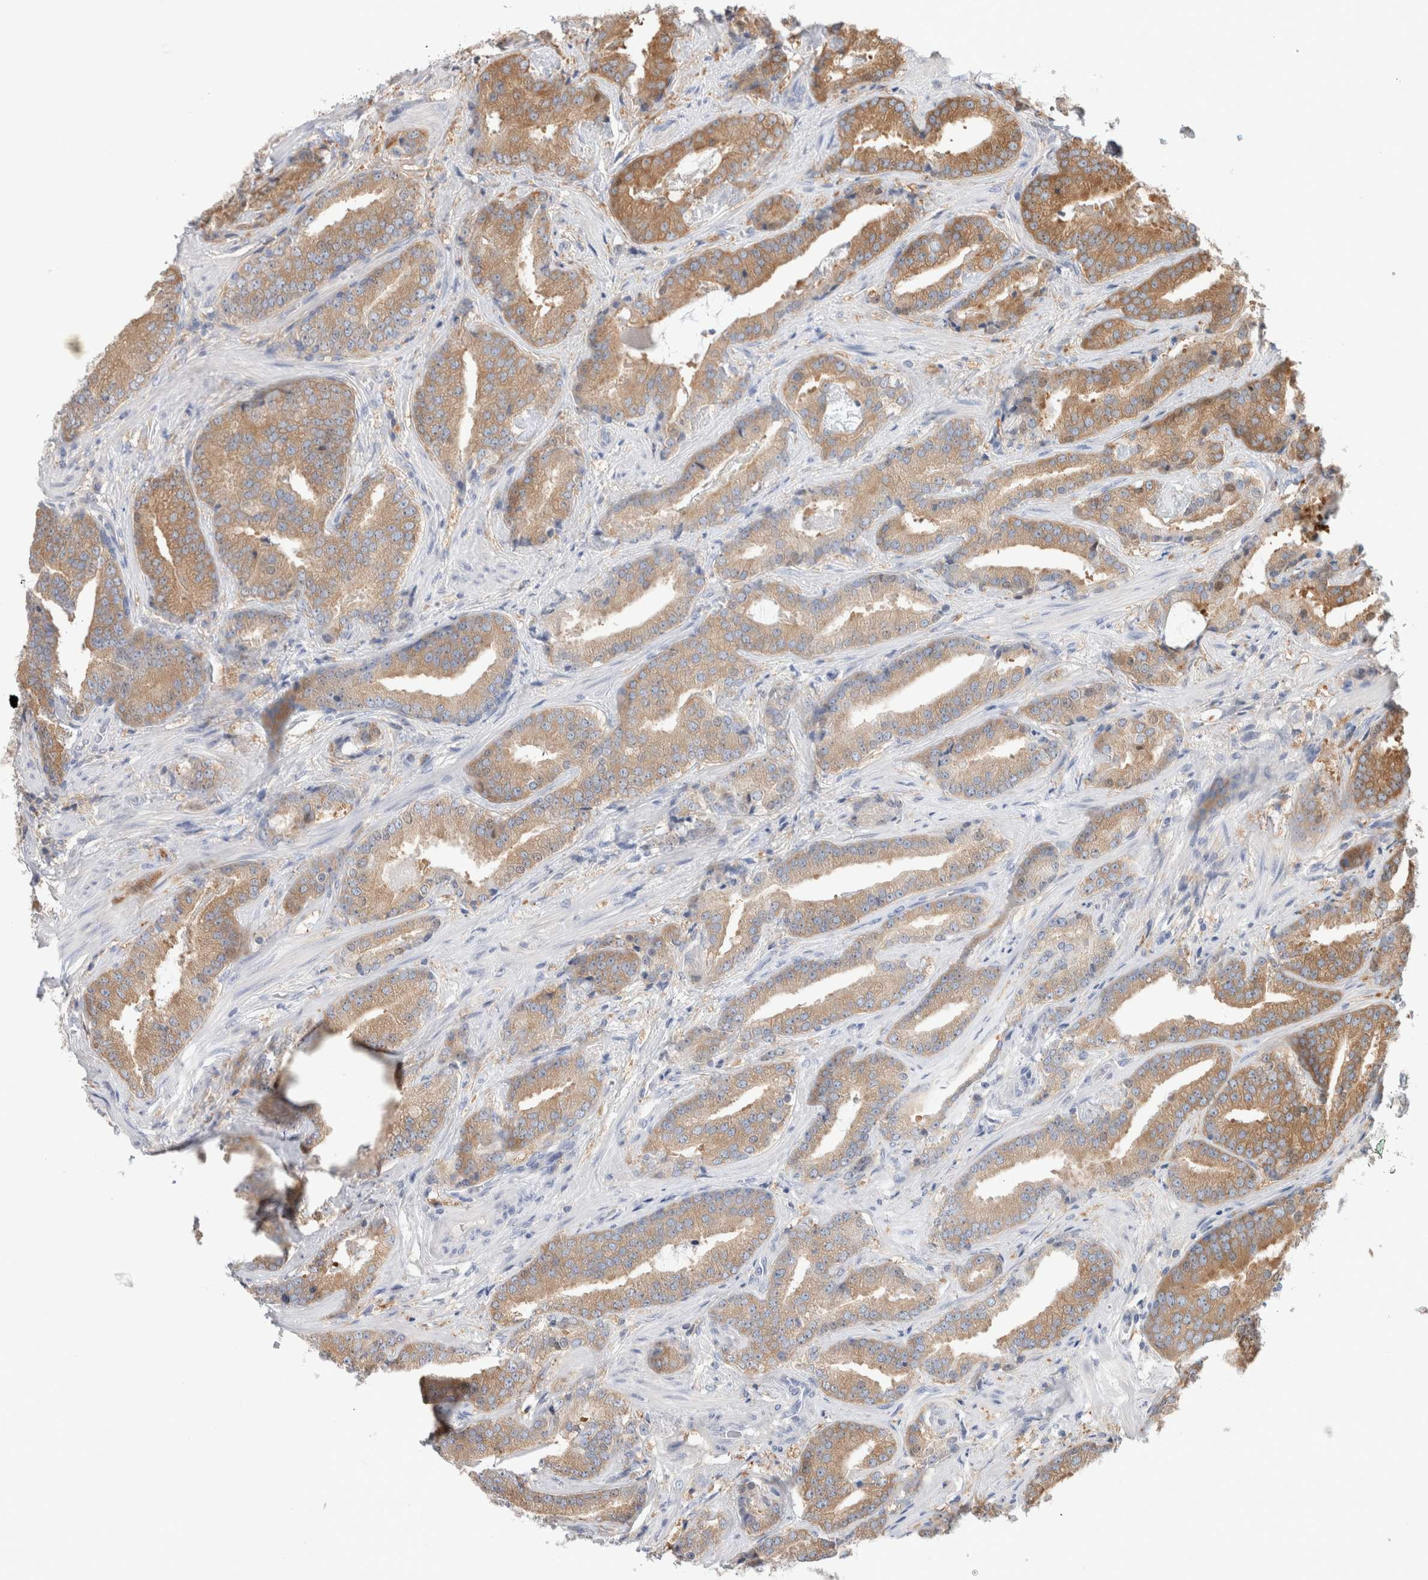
{"staining": {"intensity": "moderate", "quantity": ">75%", "location": "cytoplasmic/membranous"}, "tissue": "prostate cancer", "cell_type": "Tumor cells", "image_type": "cancer", "snomed": [{"axis": "morphology", "description": "Adenocarcinoma, Low grade"}, {"axis": "topography", "description": "Prostate"}], "caption": "Moderate cytoplasmic/membranous positivity is appreciated in approximately >75% of tumor cells in prostate cancer.", "gene": "KLHL14", "patient": {"sex": "male", "age": 67}}